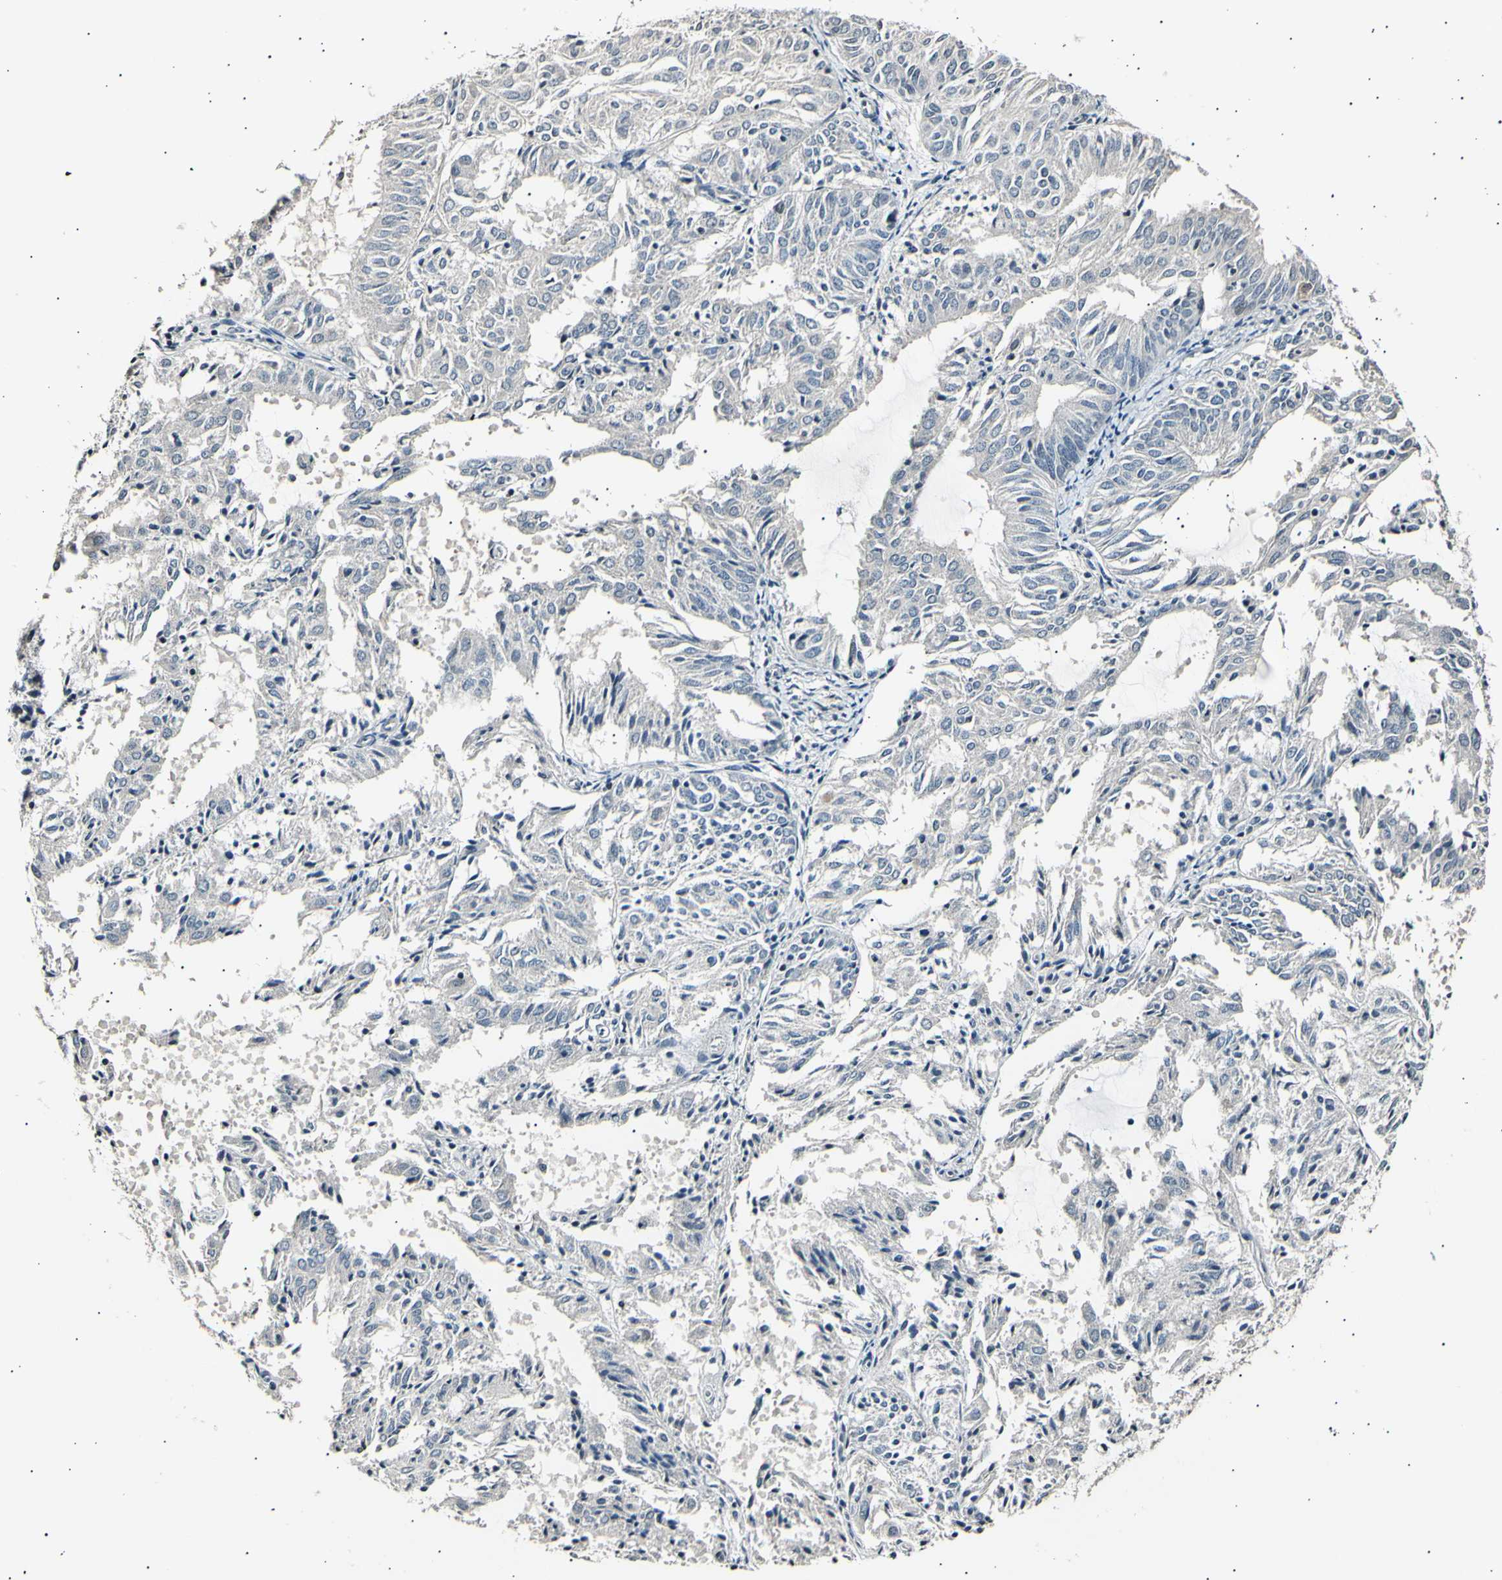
{"staining": {"intensity": "negative", "quantity": "none", "location": "none"}, "tissue": "endometrial cancer", "cell_type": "Tumor cells", "image_type": "cancer", "snomed": [{"axis": "morphology", "description": "Adenocarcinoma, NOS"}, {"axis": "topography", "description": "Uterus"}], "caption": "The image reveals no significant expression in tumor cells of endometrial adenocarcinoma. (DAB immunohistochemistry with hematoxylin counter stain).", "gene": "AK1", "patient": {"sex": "female", "age": 60}}